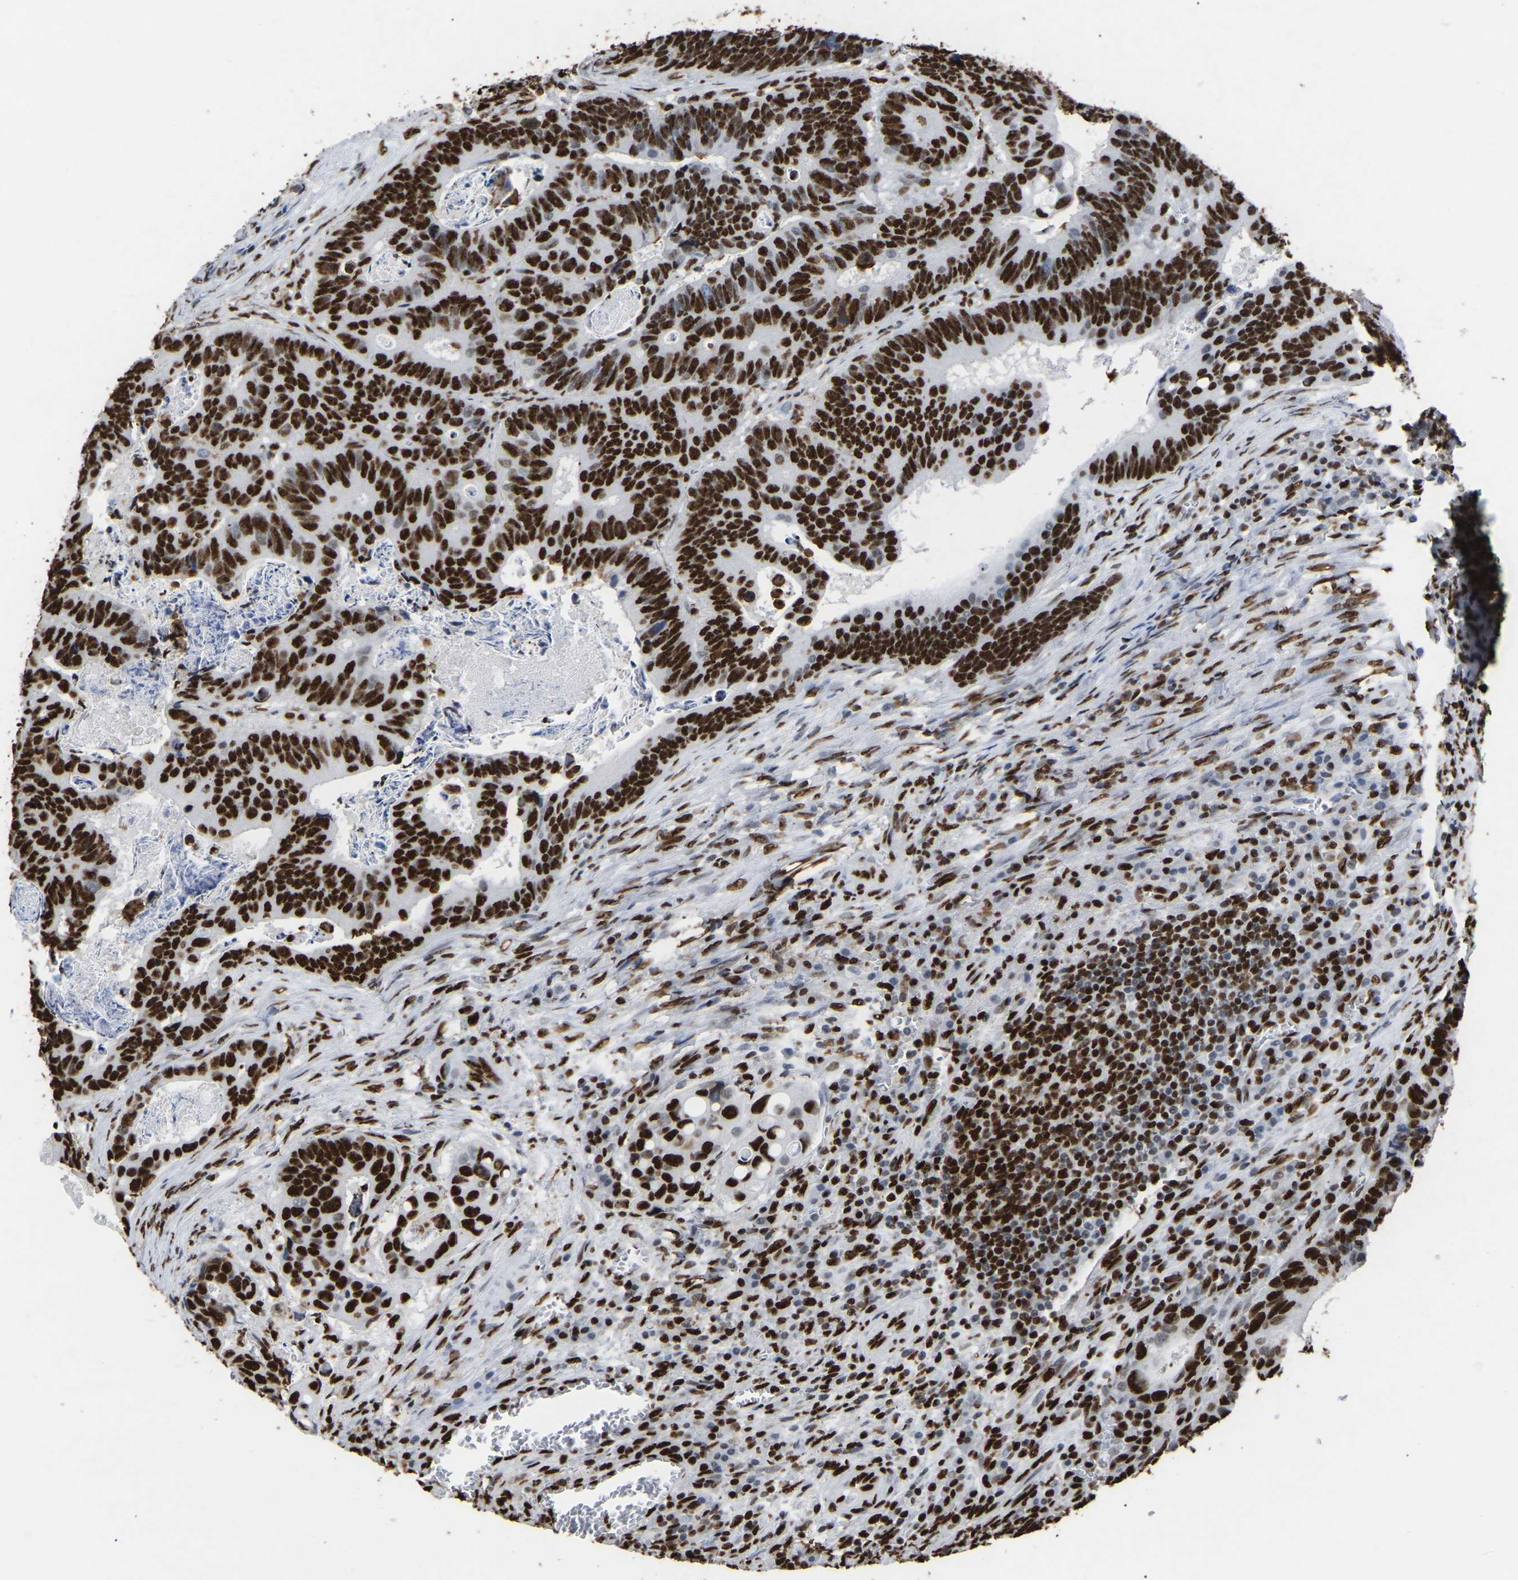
{"staining": {"intensity": "strong", "quantity": ">75%", "location": "nuclear"}, "tissue": "colorectal cancer", "cell_type": "Tumor cells", "image_type": "cancer", "snomed": [{"axis": "morphology", "description": "Inflammation, NOS"}, {"axis": "morphology", "description": "Adenocarcinoma, NOS"}, {"axis": "topography", "description": "Colon"}], "caption": "High-power microscopy captured an immunohistochemistry image of colorectal adenocarcinoma, revealing strong nuclear staining in approximately >75% of tumor cells.", "gene": "RBL2", "patient": {"sex": "male", "age": 72}}